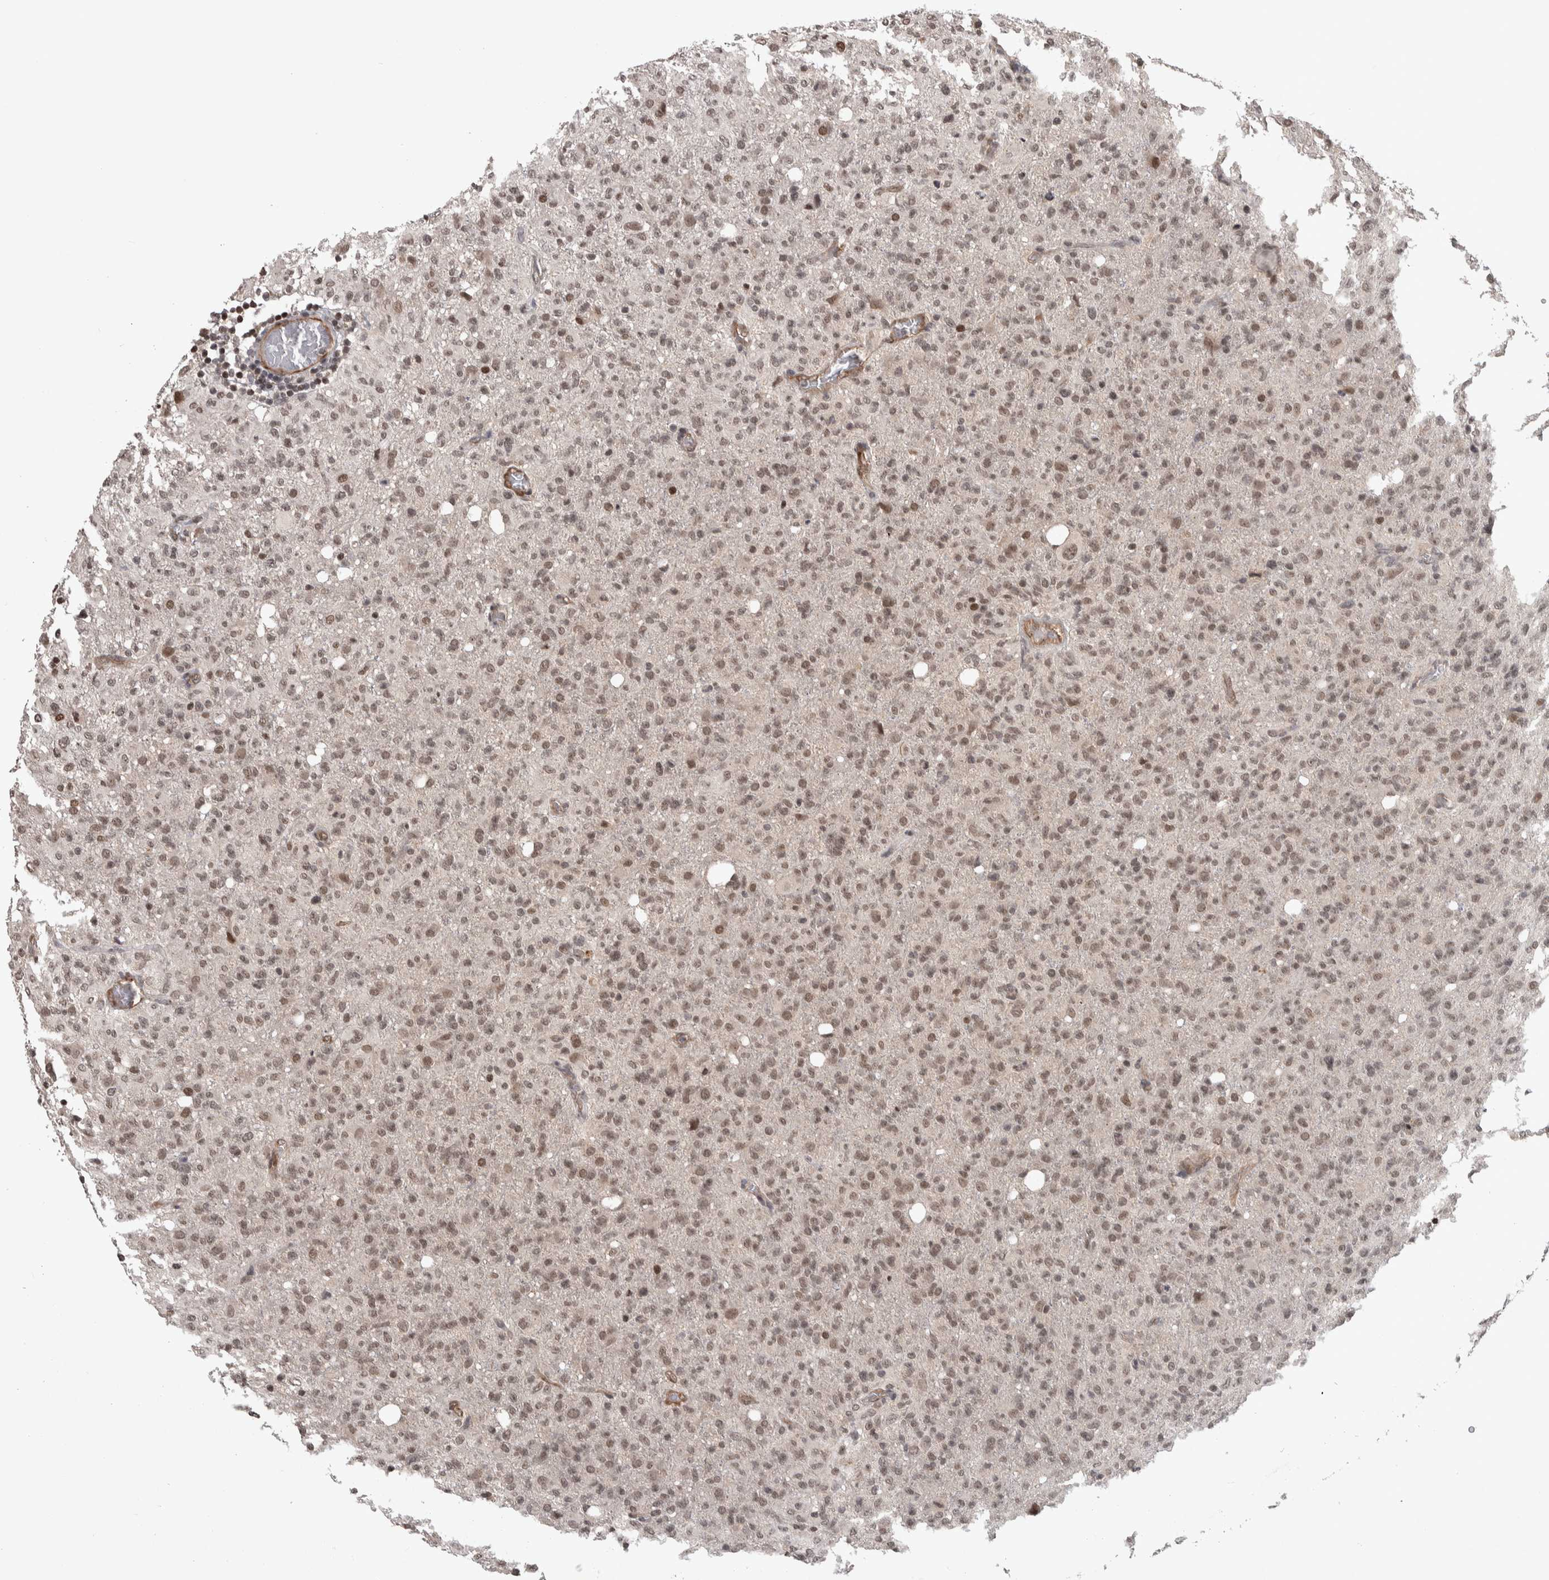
{"staining": {"intensity": "weak", "quantity": ">75%", "location": "nuclear"}, "tissue": "glioma", "cell_type": "Tumor cells", "image_type": "cancer", "snomed": [{"axis": "morphology", "description": "Glioma, malignant, High grade"}, {"axis": "topography", "description": "Brain"}], "caption": "Human glioma stained with a protein marker demonstrates weak staining in tumor cells.", "gene": "ZSCAN21", "patient": {"sex": "female", "age": 57}}